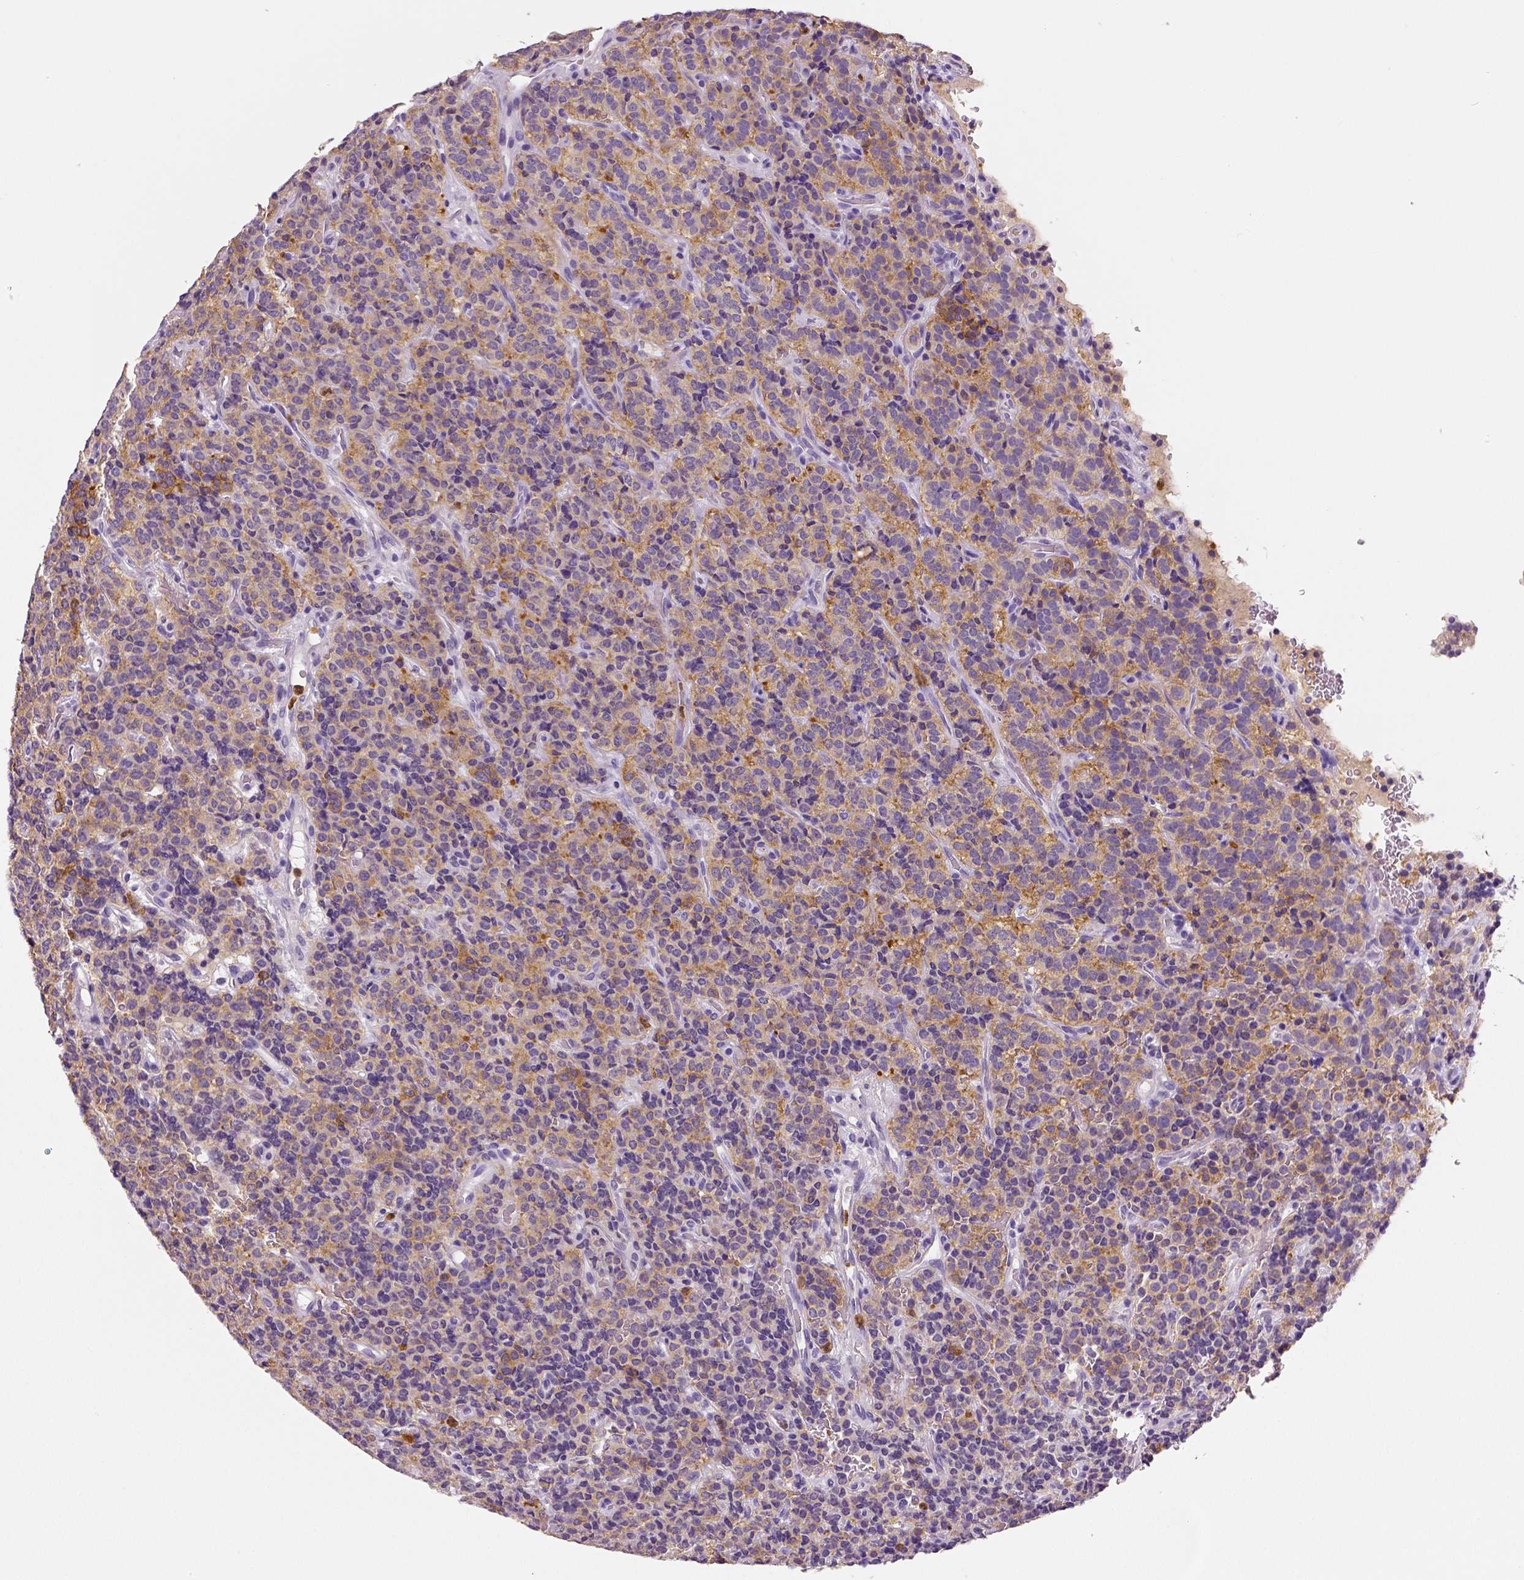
{"staining": {"intensity": "moderate", "quantity": "25%-75%", "location": "cytoplasmic/membranous"}, "tissue": "carcinoid", "cell_type": "Tumor cells", "image_type": "cancer", "snomed": [{"axis": "morphology", "description": "Carcinoid, malignant, NOS"}, {"axis": "topography", "description": "Pancreas"}], "caption": "This photomicrograph exhibits immunohistochemistry (IHC) staining of human carcinoid (malignant), with medium moderate cytoplasmic/membranous expression in about 25%-75% of tumor cells.", "gene": "NECAB2", "patient": {"sex": "male", "age": 36}}